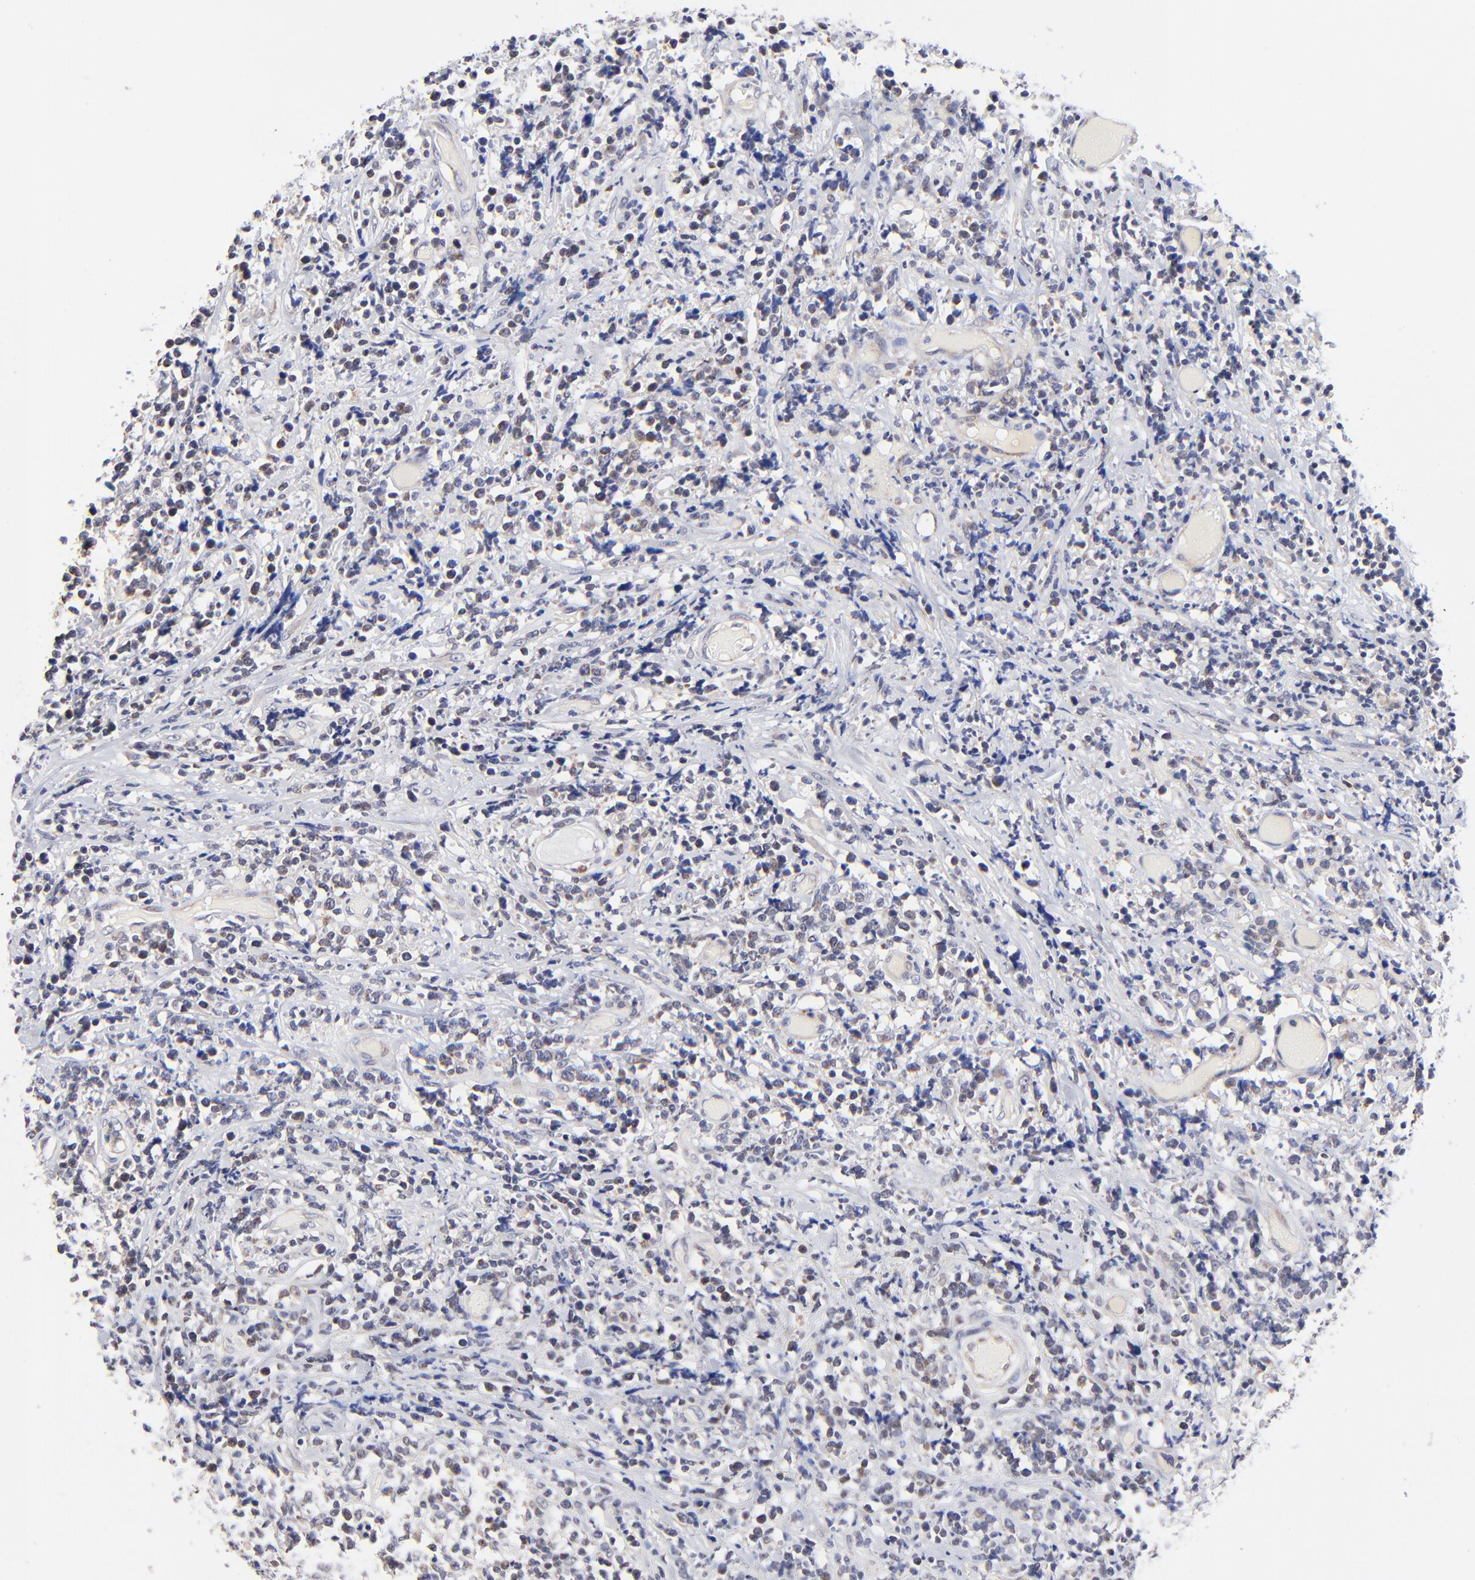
{"staining": {"intensity": "weak", "quantity": "<25%", "location": "cytoplasmic/membranous"}, "tissue": "lymphoma", "cell_type": "Tumor cells", "image_type": "cancer", "snomed": [{"axis": "morphology", "description": "Malignant lymphoma, non-Hodgkin's type, High grade"}, {"axis": "topography", "description": "Colon"}], "caption": "Tumor cells are negative for protein expression in human lymphoma.", "gene": "FBXL12", "patient": {"sex": "male", "age": 82}}